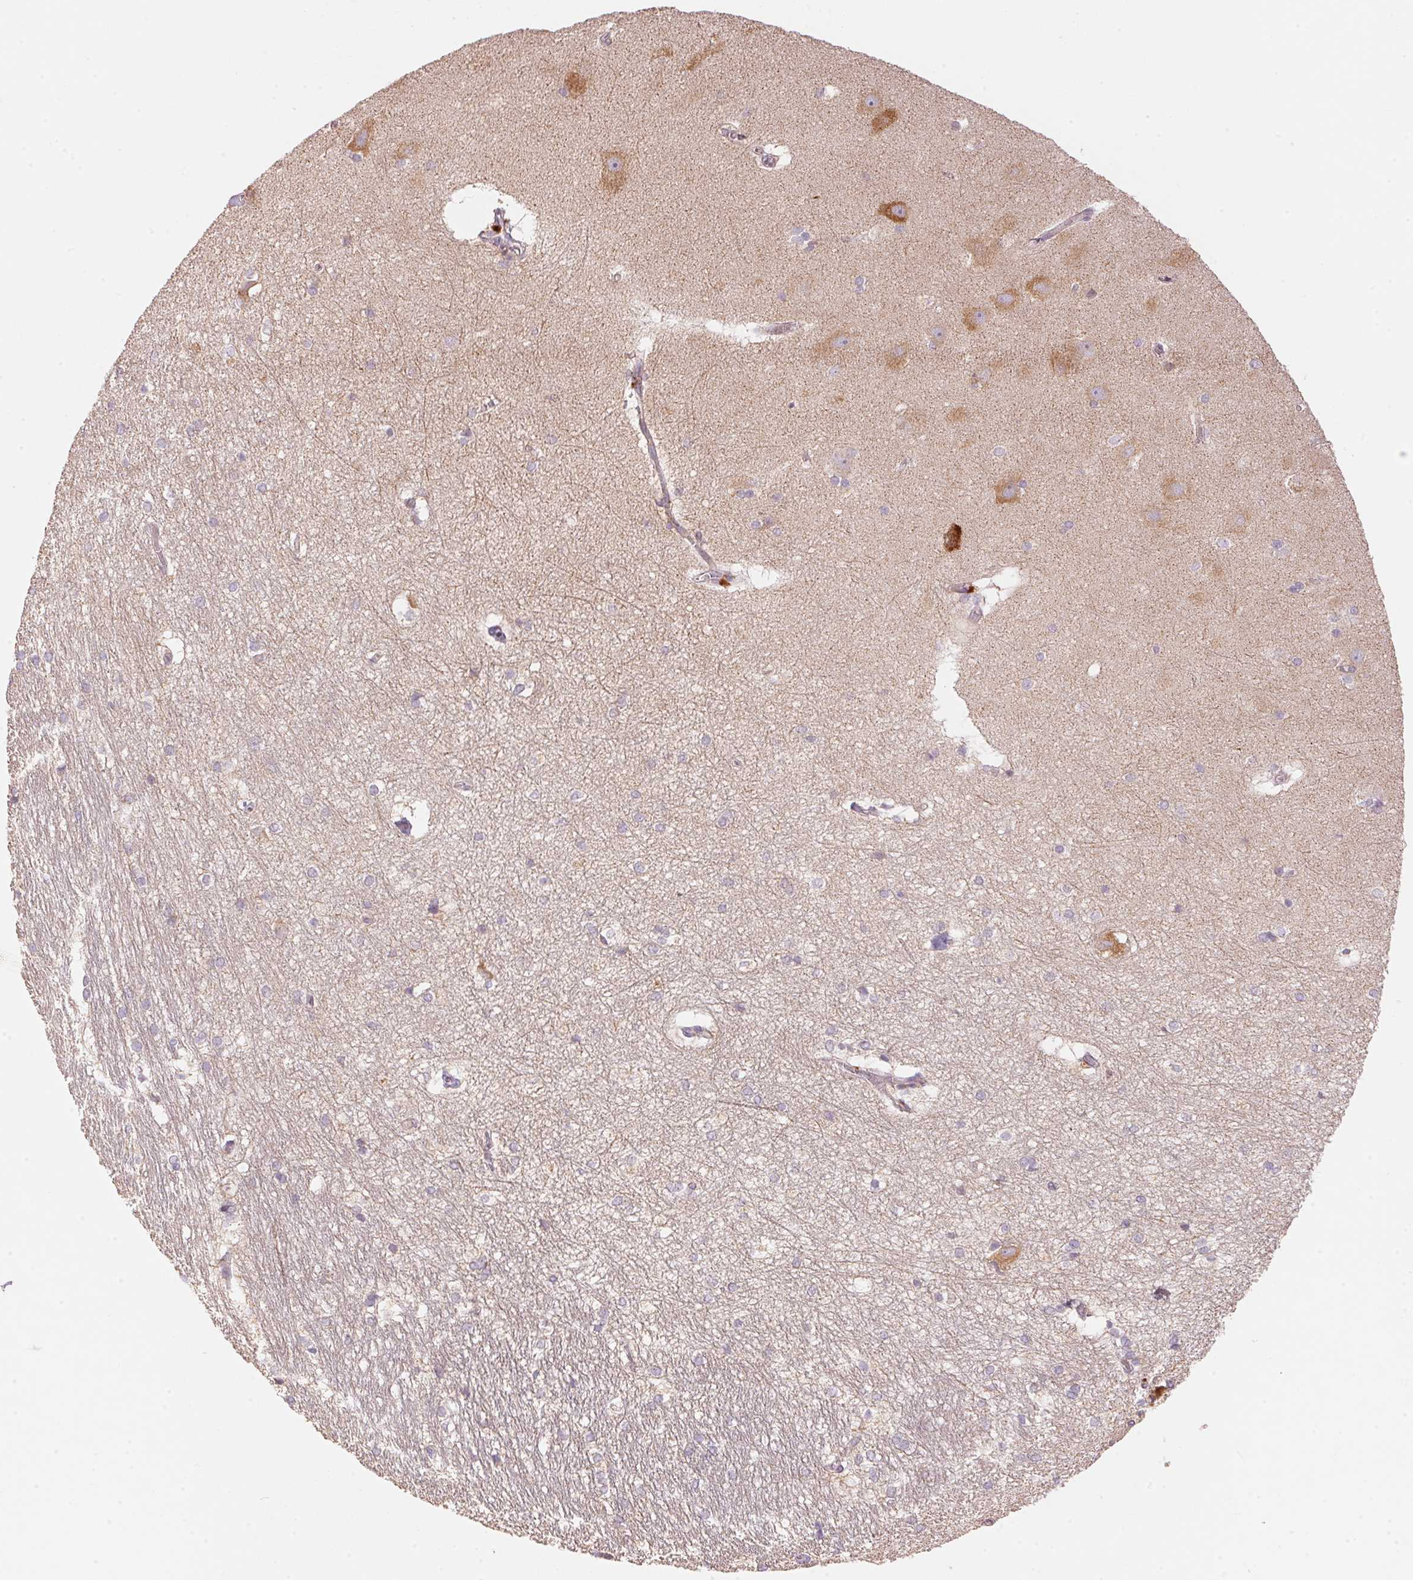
{"staining": {"intensity": "weak", "quantity": "<25%", "location": "cytoplasmic/membranous"}, "tissue": "hippocampus", "cell_type": "Glial cells", "image_type": "normal", "snomed": [{"axis": "morphology", "description": "Normal tissue, NOS"}, {"axis": "topography", "description": "Cerebral cortex"}, {"axis": "topography", "description": "Hippocampus"}], "caption": "An immunohistochemistry image of benign hippocampus is shown. There is no staining in glial cells of hippocampus. (DAB IHC, high magnification).", "gene": "BLOC1S2", "patient": {"sex": "female", "age": 19}}